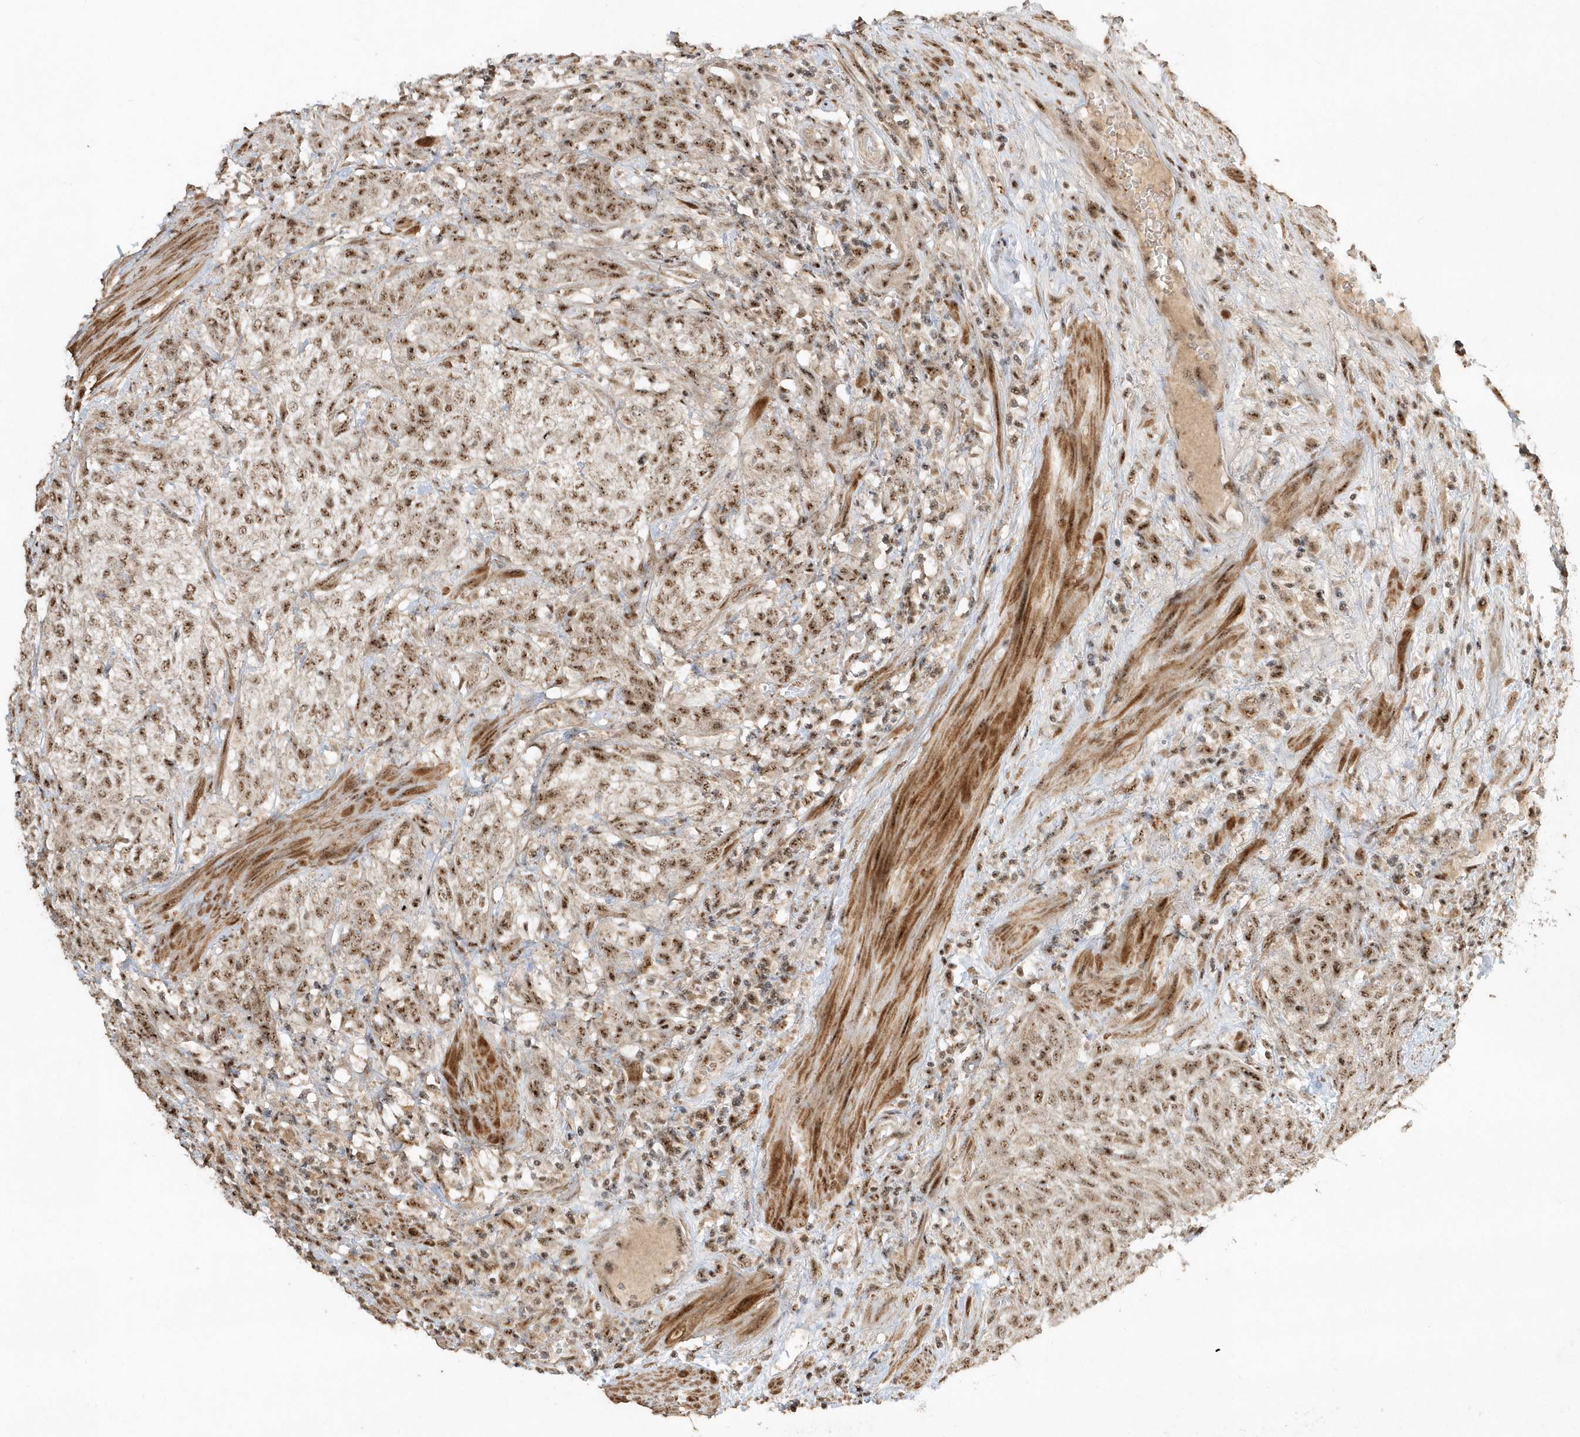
{"staining": {"intensity": "strong", "quantity": ">75%", "location": "nuclear"}, "tissue": "urothelial cancer", "cell_type": "Tumor cells", "image_type": "cancer", "snomed": [{"axis": "morphology", "description": "Urothelial carcinoma, High grade"}, {"axis": "topography", "description": "Urinary bladder"}], "caption": "Strong nuclear staining for a protein is seen in about >75% of tumor cells of urothelial cancer using immunohistochemistry (IHC).", "gene": "POLR3B", "patient": {"sex": "male", "age": 35}}